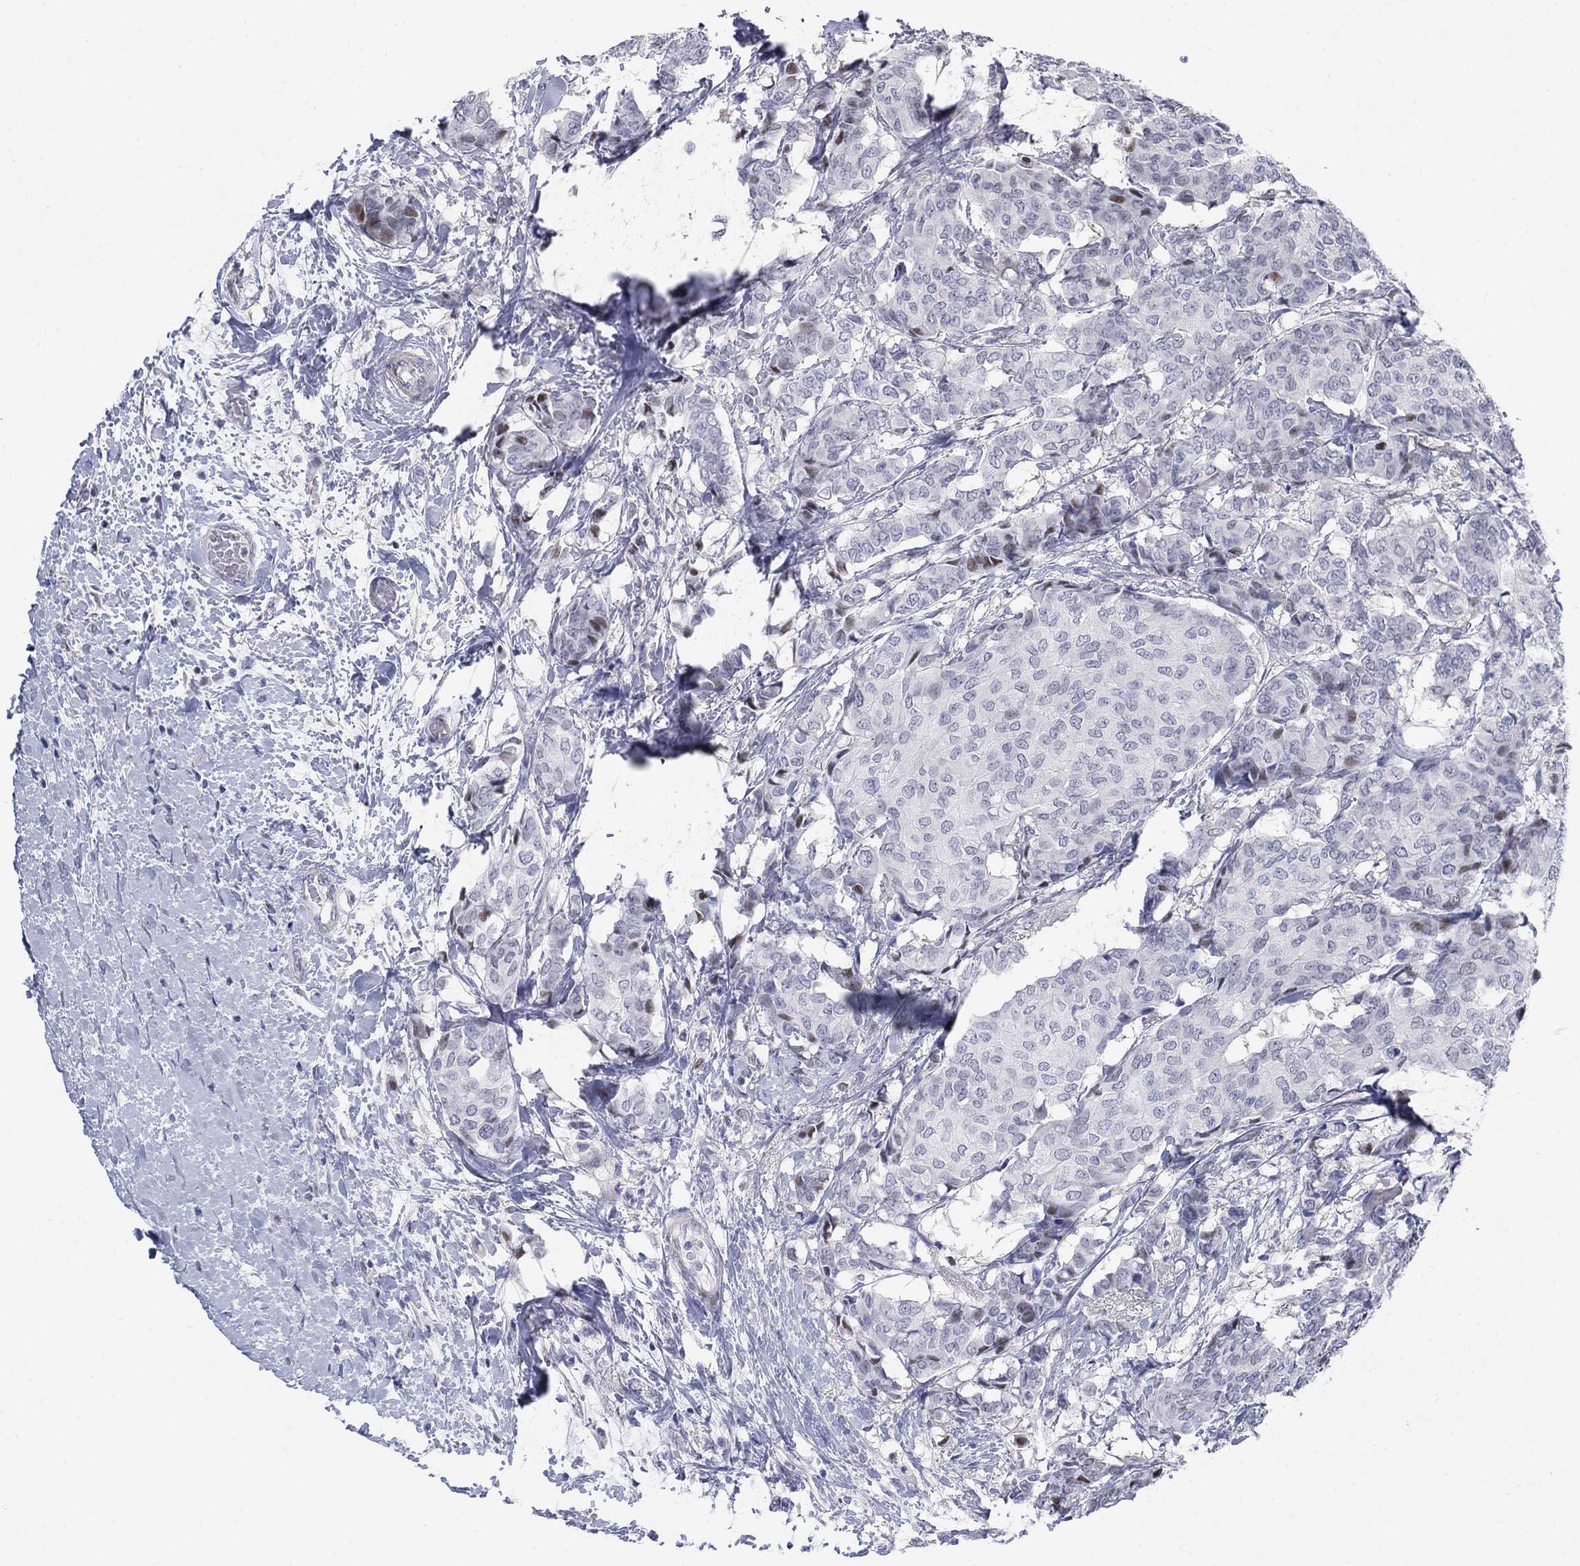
{"staining": {"intensity": "negative", "quantity": "none", "location": "none"}, "tissue": "breast cancer", "cell_type": "Tumor cells", "image_type": "cancer", "snomed": [{"axis": "morphology", "description": "Duct carcinoma"}, {"axis": "topography", "description": "Breast"}], "caption": "A high-resolution histopathology image shows immunohistochemistry (IHC) staining of infiltrating ductal carcinoma (breast), which displays no significant positivity in tumor cells.", "gene": "MYO3A", "patient": {"sex": "female", "age": 75}}